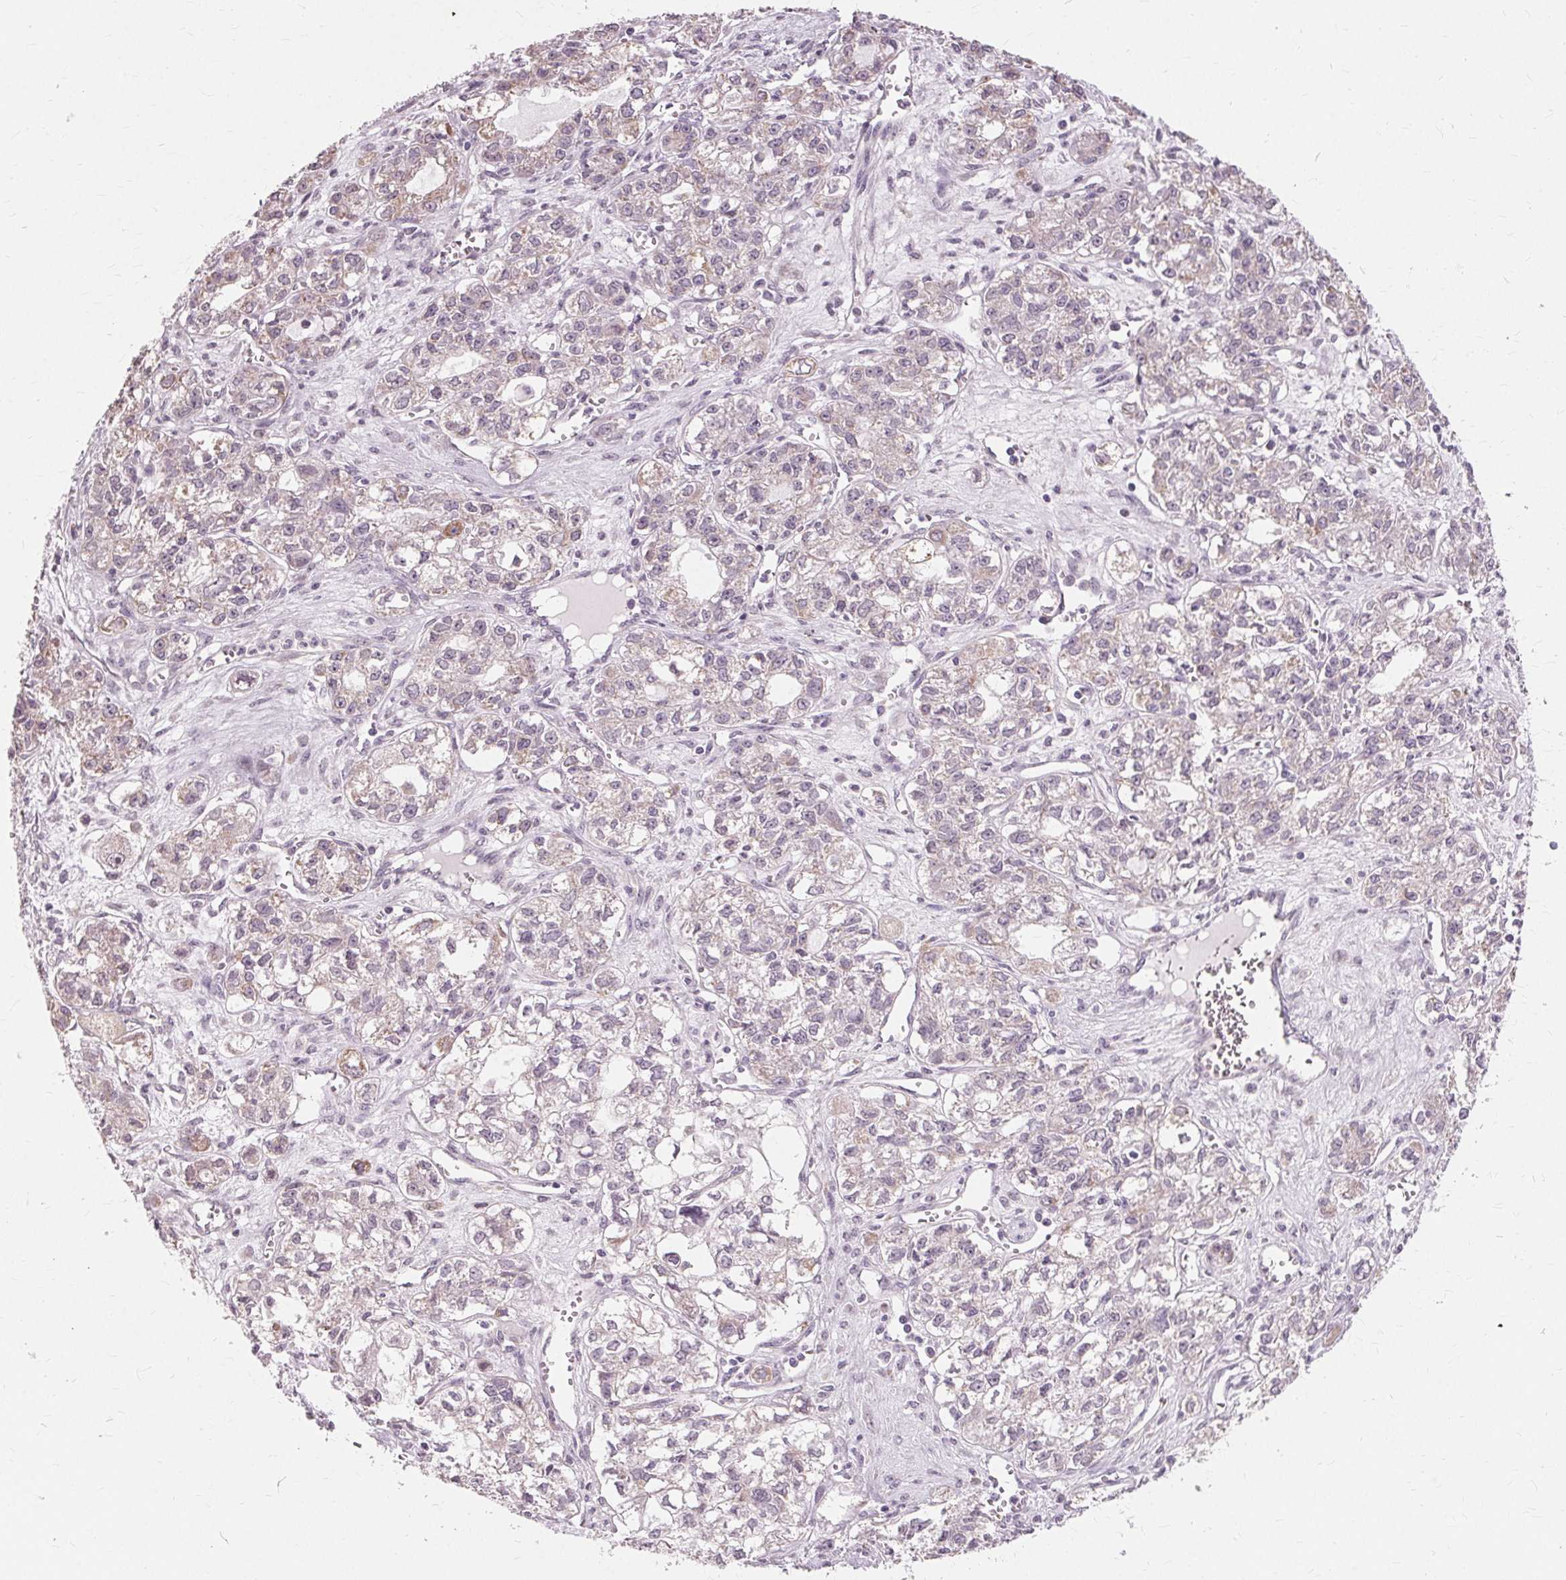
{"staining": {"intensity": "weak", "quantity": "<25%", "location": "cytoplasmic/membranous"}, "tissue": "ovarian cancer", "cell_type": "Tumor cells", "image_type": "cancer", "snomed": [{"axis": "morphology", "description": "Carcinoma, endometroid"}, {"axis": "topography", "description": "Ovary"}], "caption": "The image displays no significant positivity in tumor cells of ovarian cancer. (Immunohistochemistry, brightfield microscopy, high magnification).", "gene": "SIGLEC6", "patient": {"sex": "female", "age": 64}}